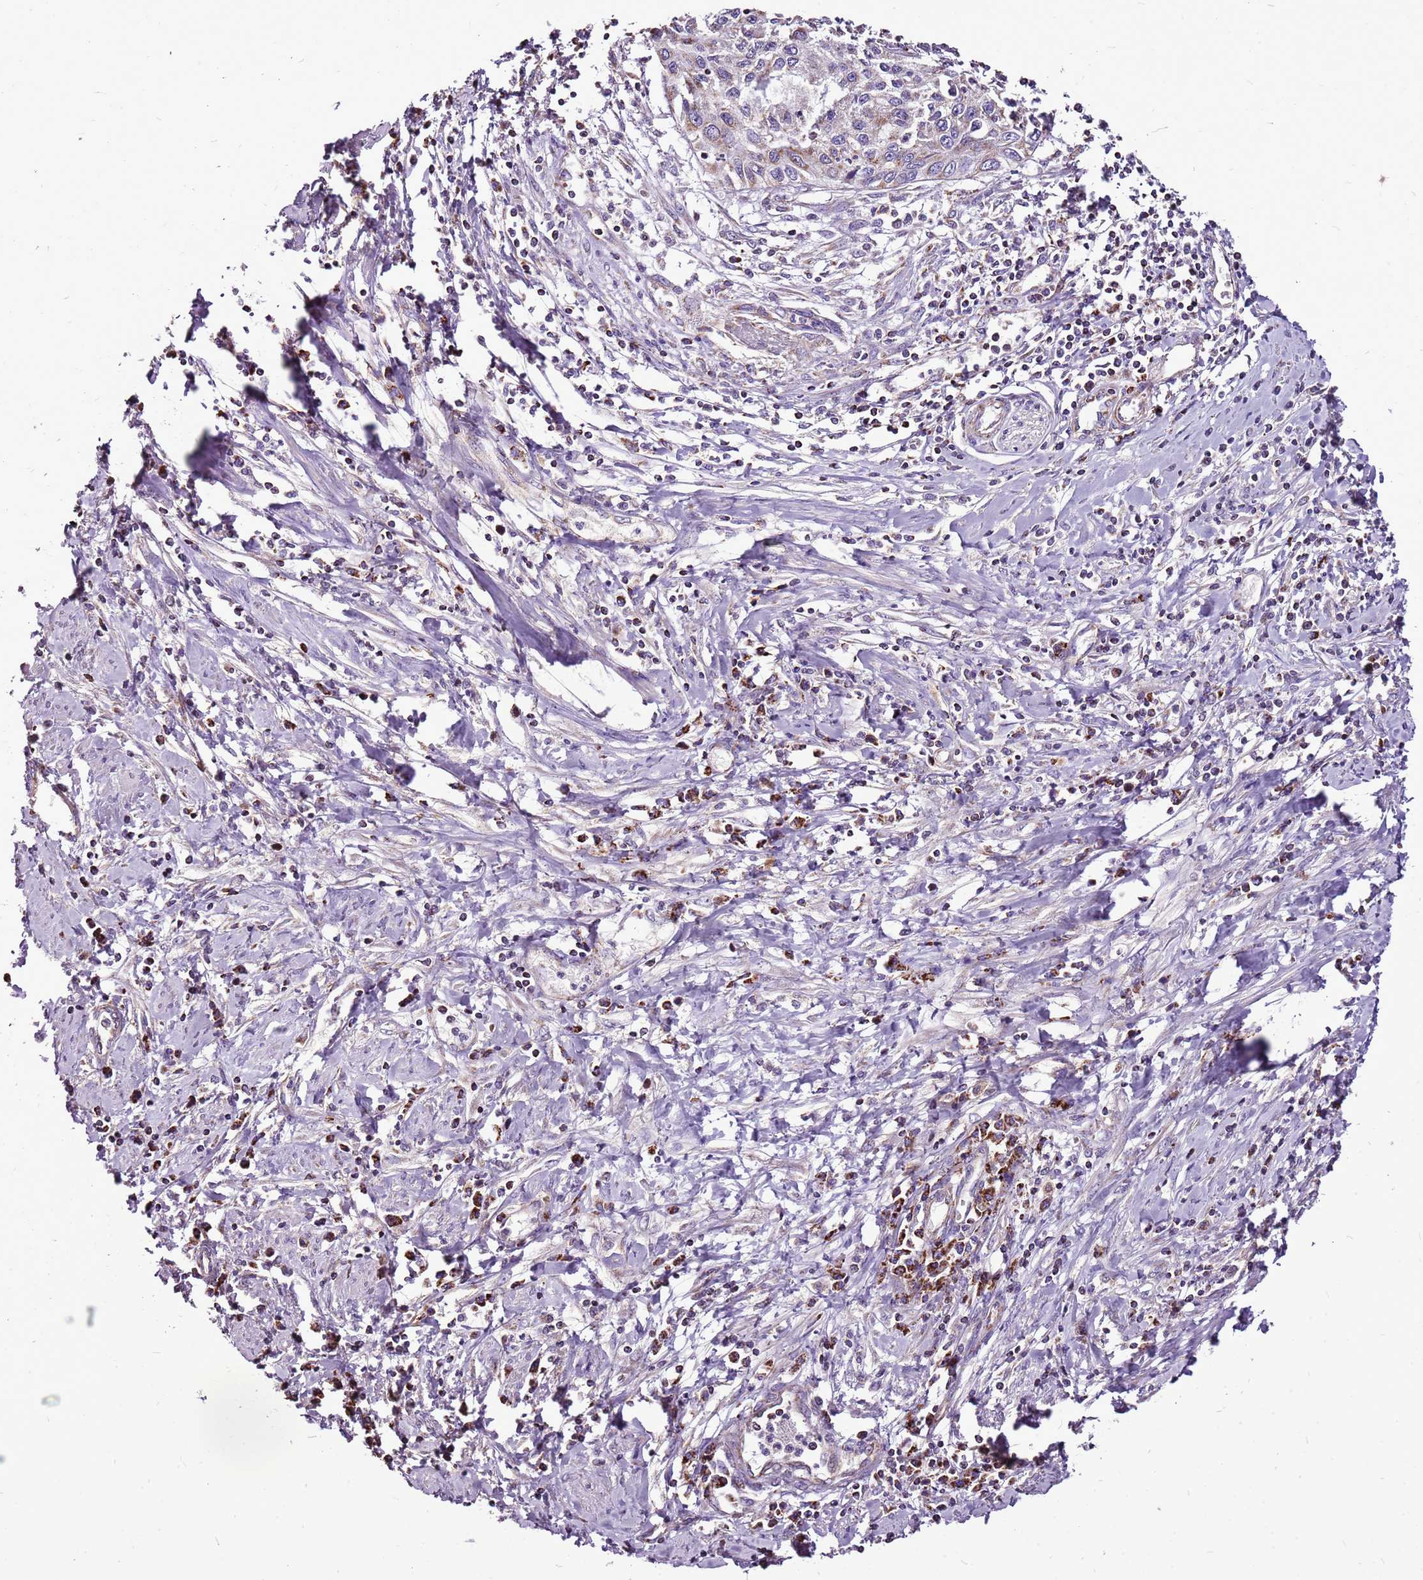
{"staining": {"intensity": "moderate", "quantity": "<25%", "location": "cytoplasmic/membranous"}, "tissue": "cervical cancer", "cell_type": "Tumor cells", "image_type": "cancer", "snomed": [{"axis": "morphology", "description": "Squamous cell carcinoma, NOS"}, {"axis": "topography", "description": "Cervix"}], "caption": "The immunohistochemical stain highlights moderate cytoplasmic/membranous expression in tumor cells of cervical squamous cell carcinoma tissue. Nuclei are stained in blue.", "gene": "GCDH", "patient": {"sex": "female", "age": 32}}